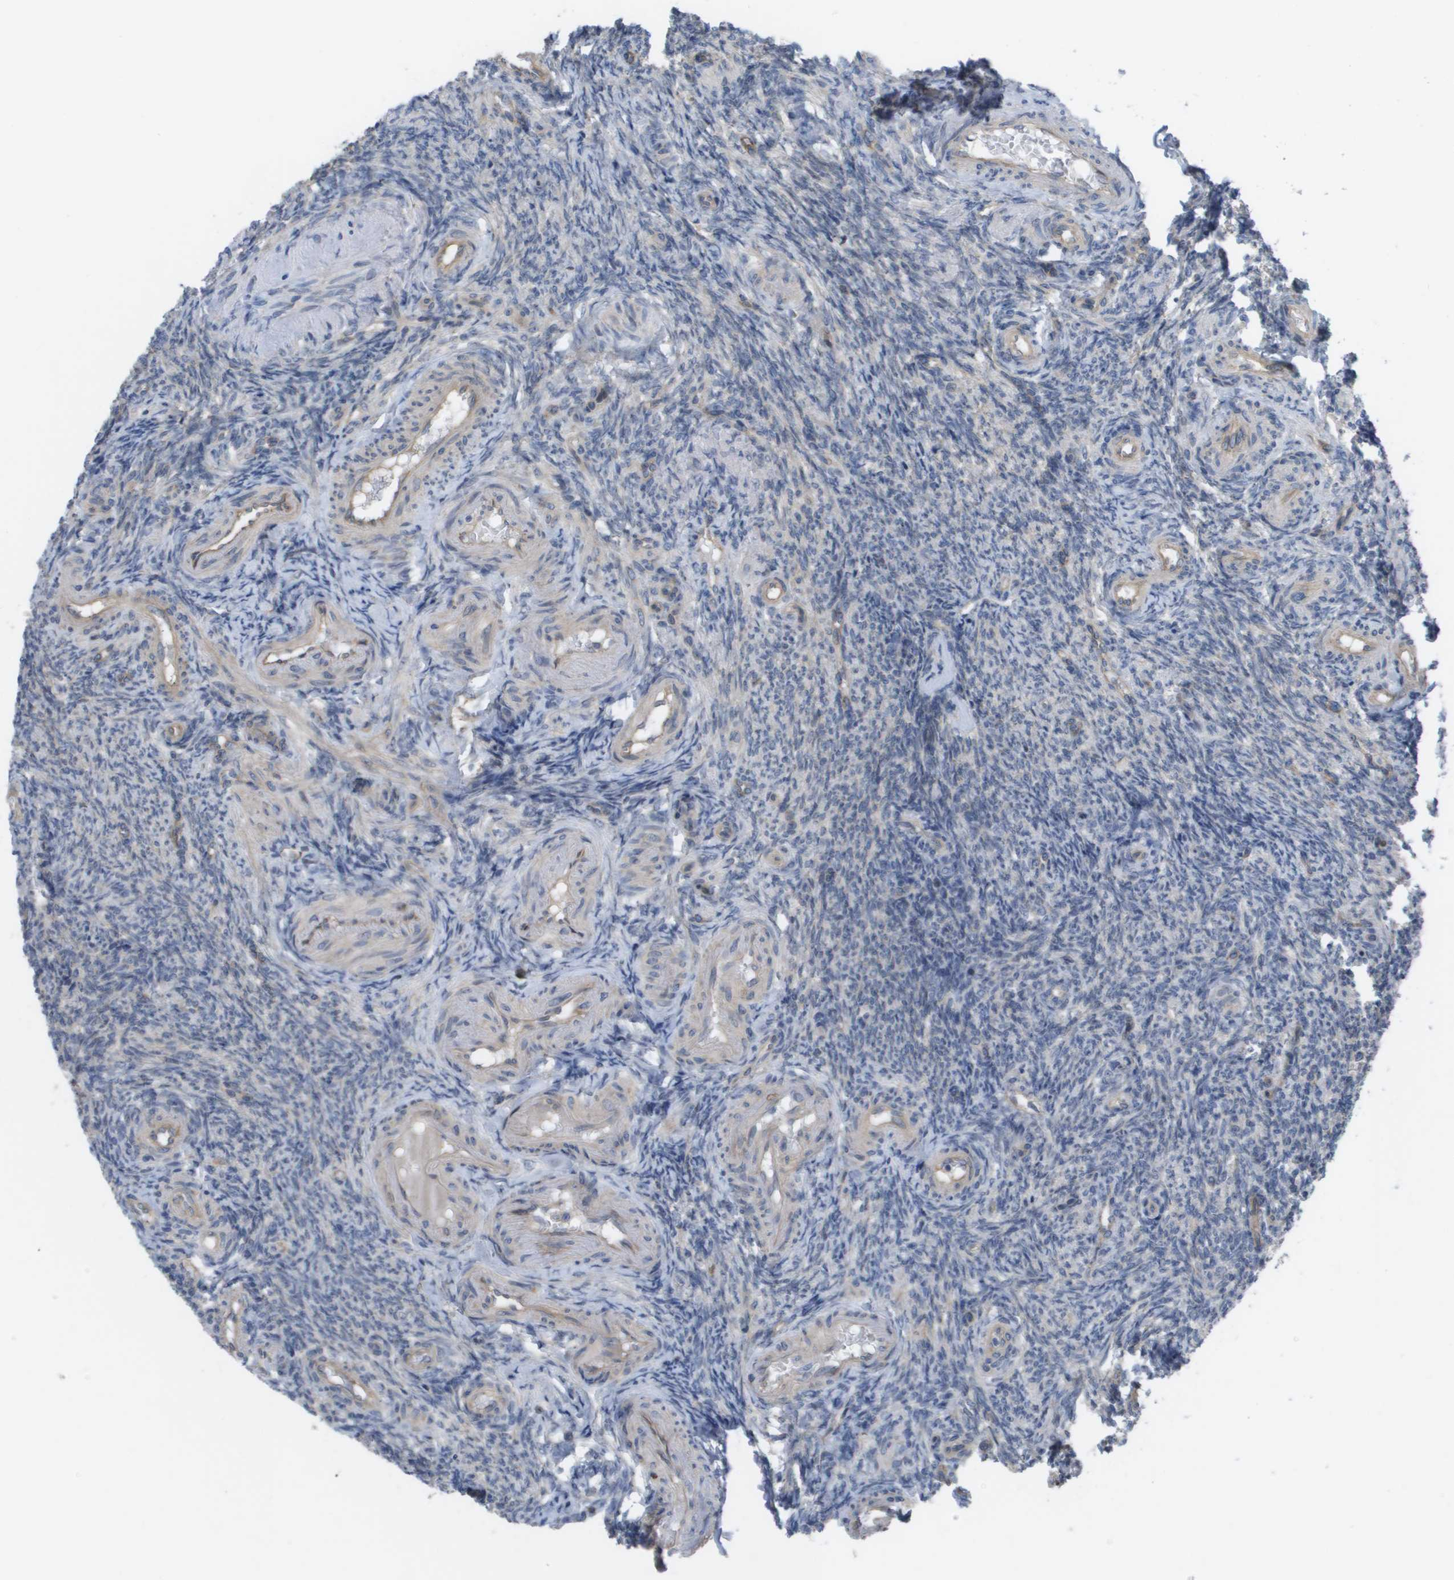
{"staining": {"intensity": "moderate", "quantity": ">75%", "location": "cytoplasmic/membranous"}, "tissue": "ovary", "cell_type": "Follicle cells", "image_type": "normal", "snomed": [{"axis": "morphology", "description": "Normal tissue, NOS"}, {"axis": "topography", "description": "Ovary"}], "caption": "Immunohistochemical staining of benign ovary demonstrates medium levels of moderate cytoplasmic/membranous staining in about >75% of follicle cells.", "gene": "MTARC2", "patient": {"sex": "female", "age": 41}}